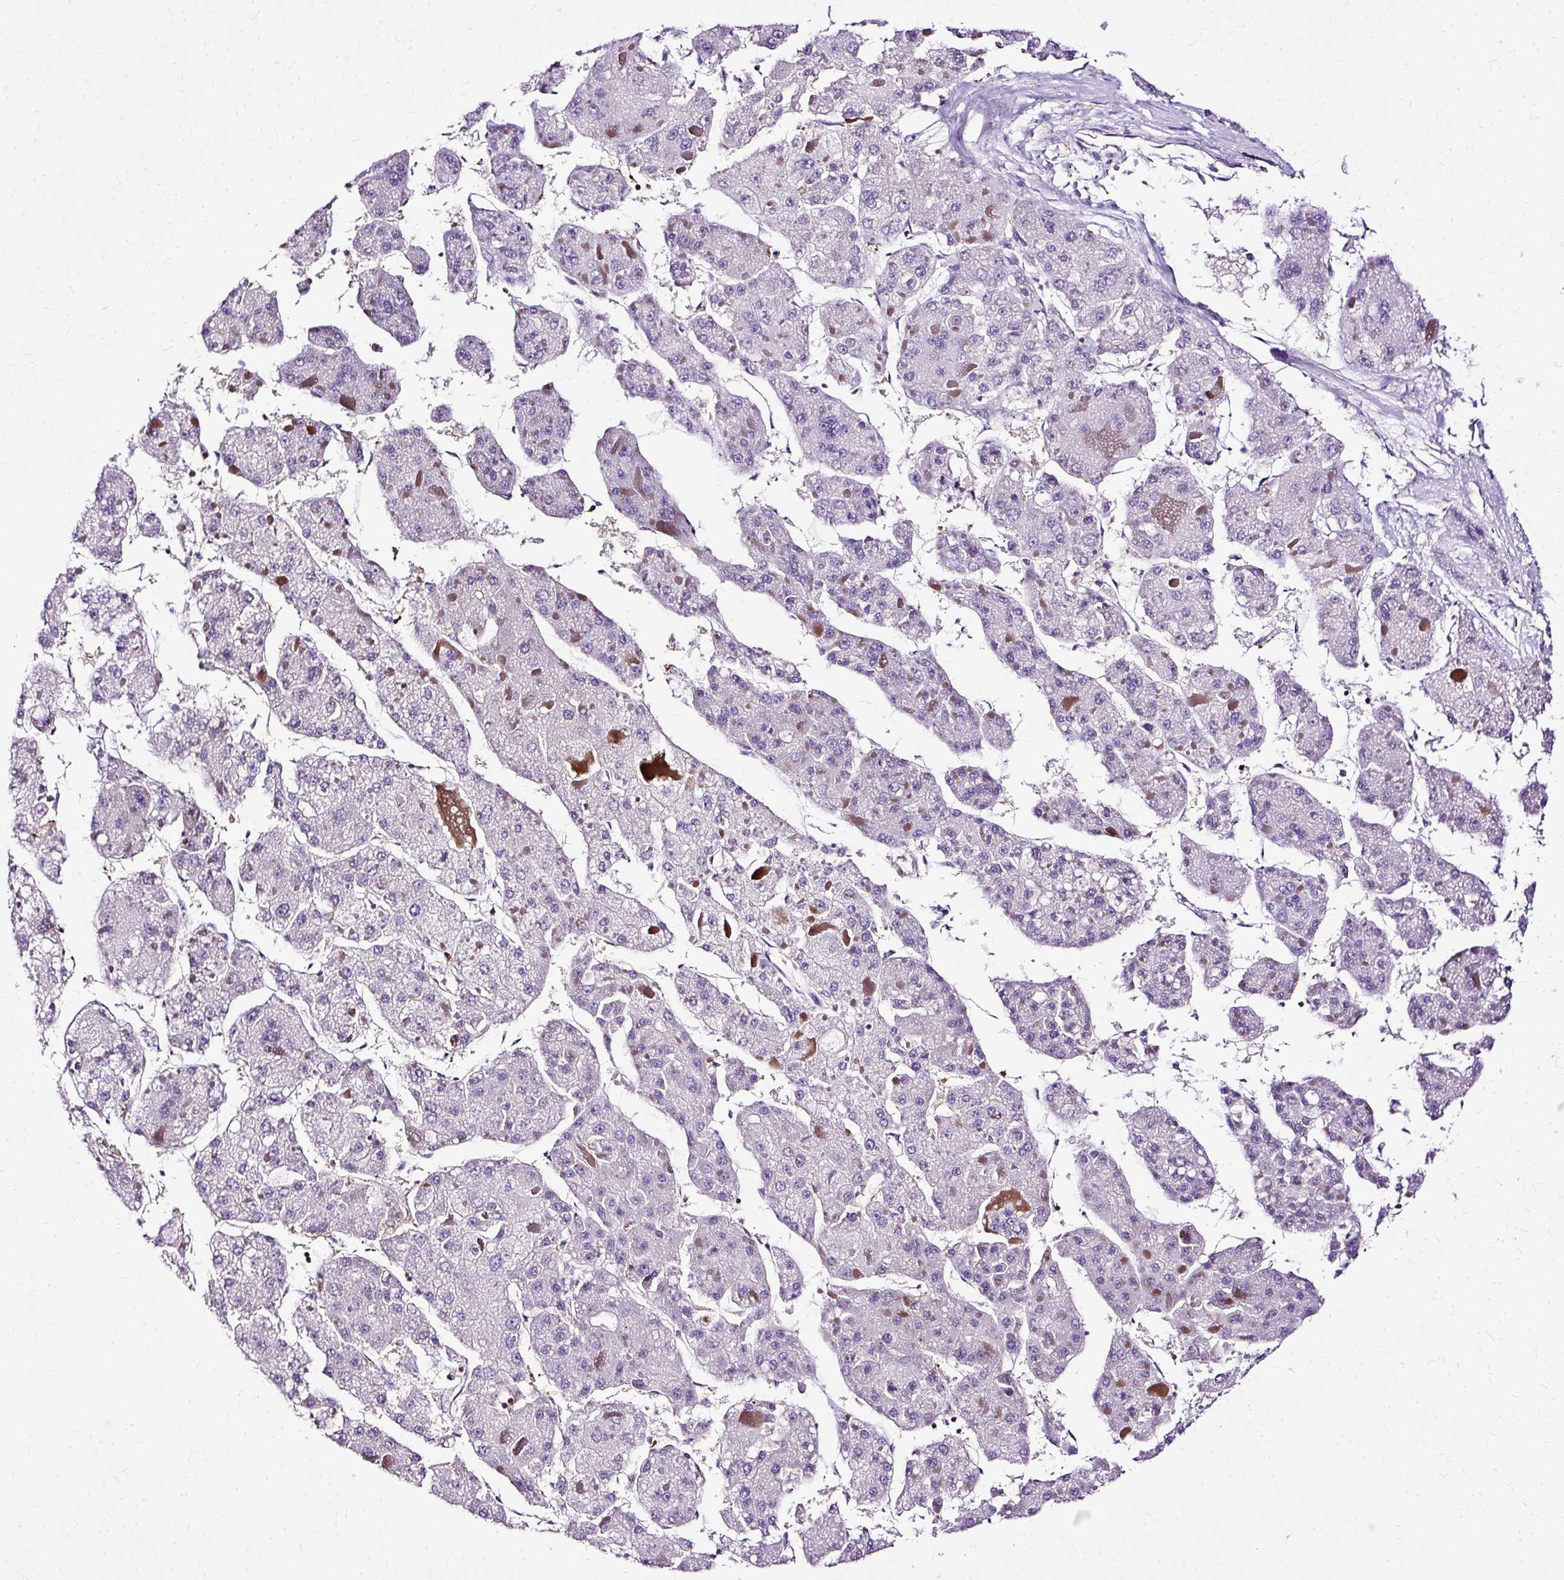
{"staining": {"intensity": "negative", "quantity": "none", "location": "none"}, "tissue": "liver cancer", "cell_type": "Tumor cells", "image_type": "cancer", "snomed": [{"axis": "morphology", "description": "Carcinoma, Hepatocellular, NOS"}, {"axis": "topography", "description": "Liver"}], "caption": "Protein analysis of hepatocellular carcinoma (liver) exhibits no significant expression in tumor cells.", "gene": "TWF2", "patient": {"sex": "female", "age": 73}}